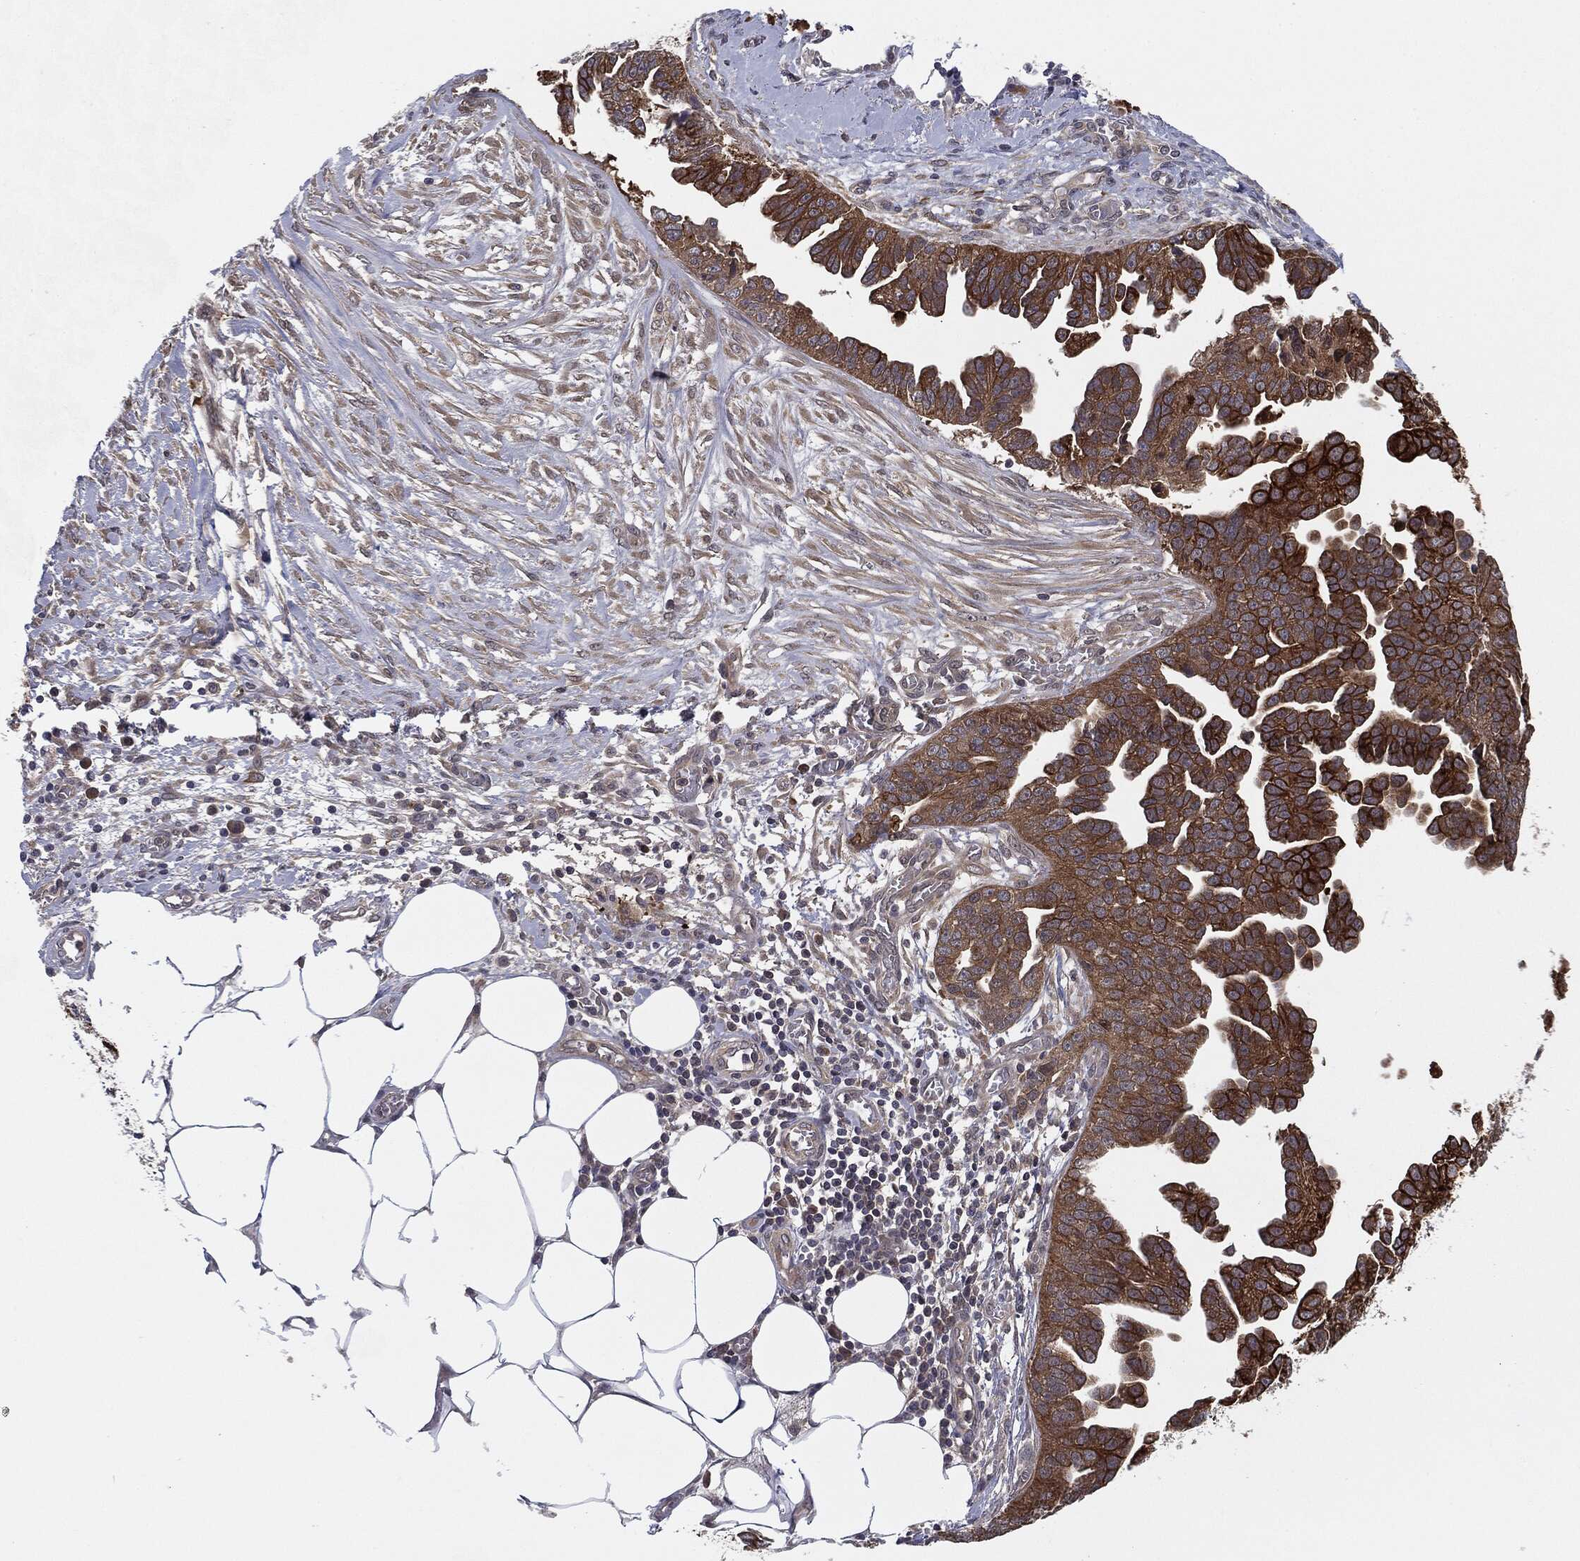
{"staining": {"intensity": "moderate", "quantity": ">75%", "location": "cytoplasmic/membranous"}, "tissue": "ovarian cancer", "cell_type": "Tumor cells", "image_type": "cancer", "snomed": [{"axis": "morphology", "description": "Cystadenocarcinoma, serous, NOS"}, {"axis": "topography", "description": "Ovary"}], "caption": "Immunohistochemistry (DAB) staining of human serous cystadenocarcinoma (ovarian) shows moderate cytoplasmic/membranous protein staining in approximately >75% of tumor cells.", "gene": "KRT7", "patient": {"sex": "female", "age": 75}}